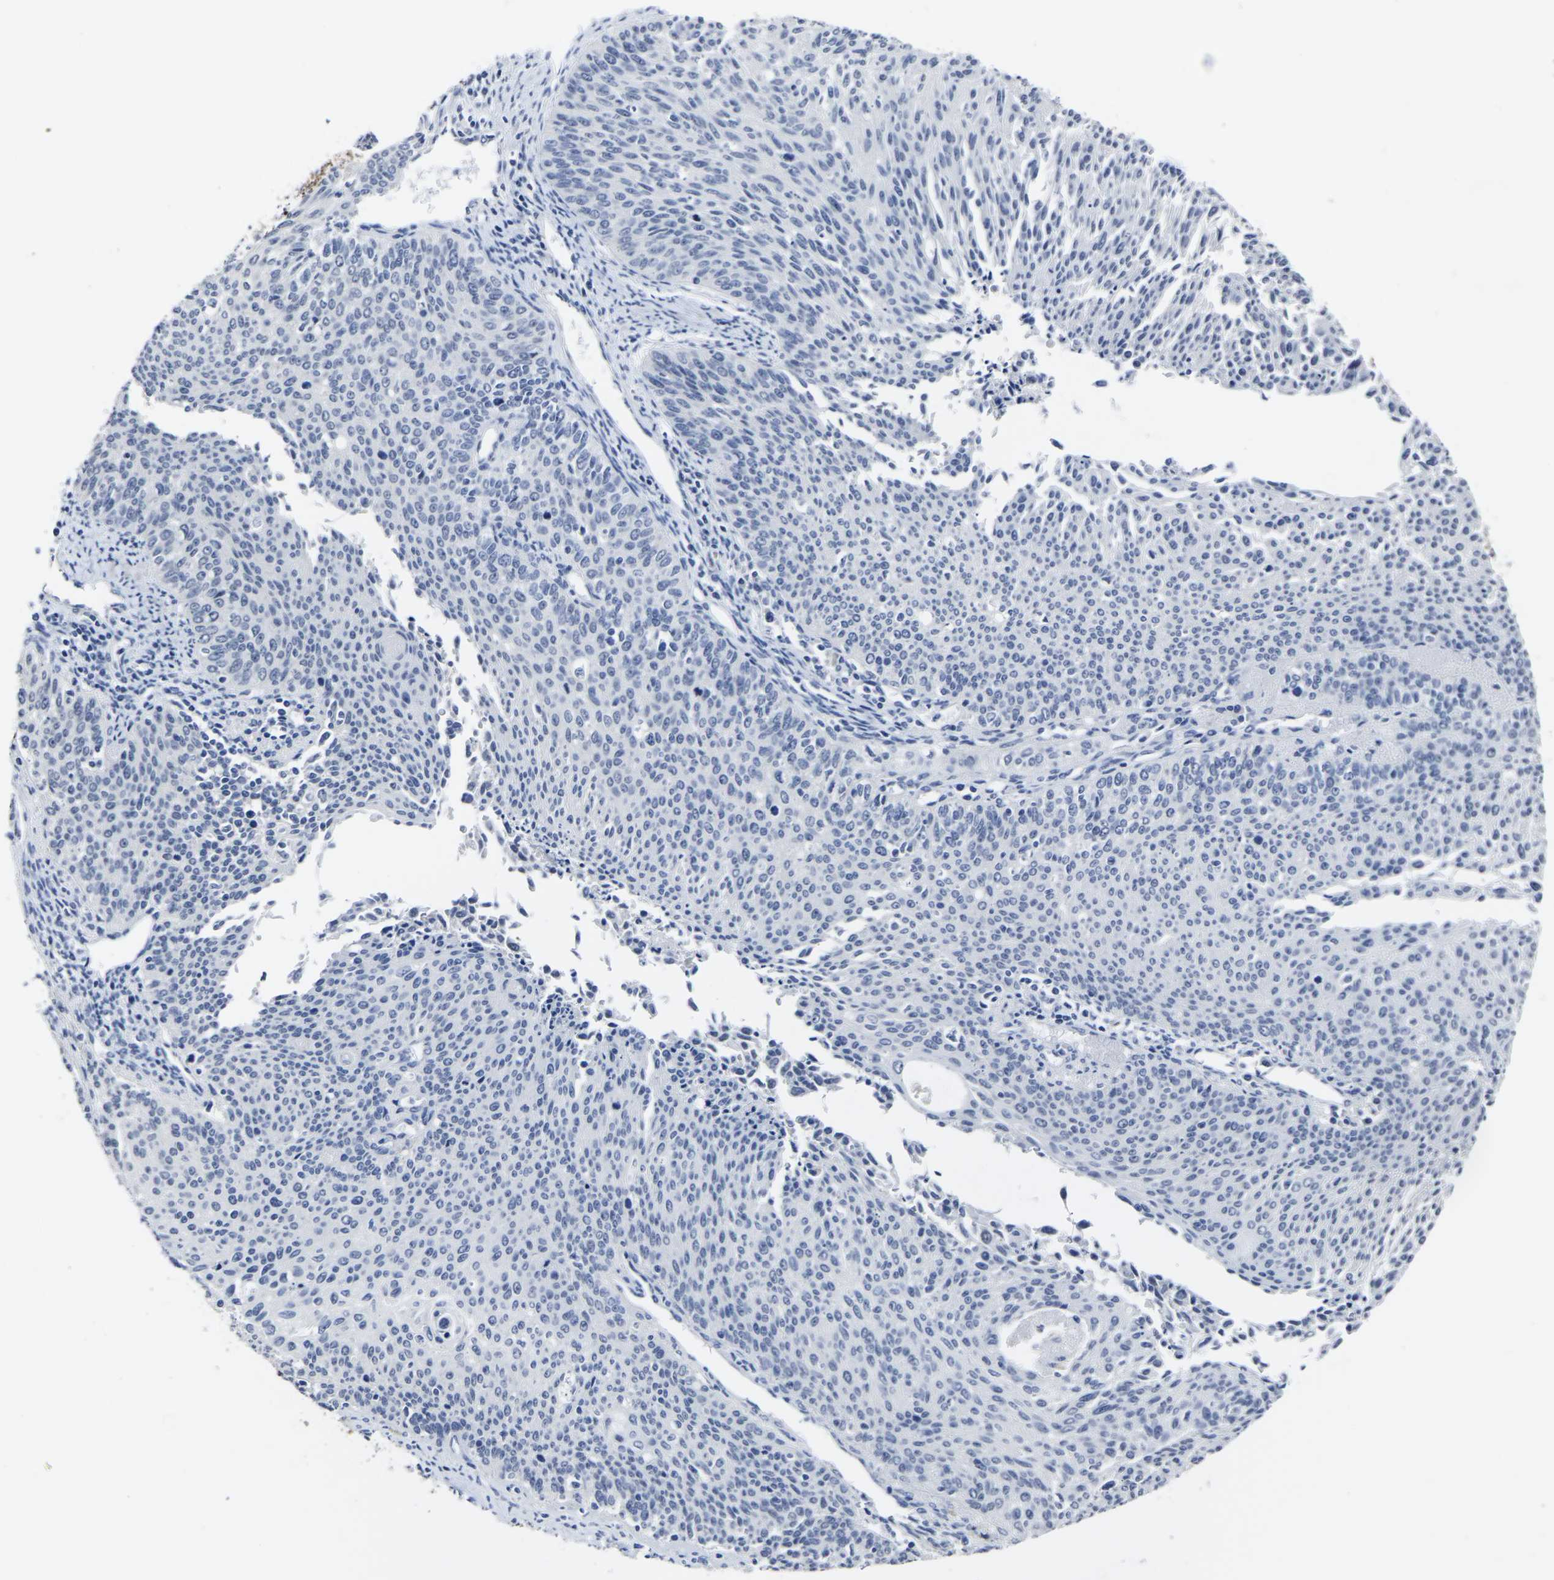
{"staining": {"intensity": "negative", "quantity": "none", "location": "none"}, "tissue": "cervical cancer", "cell_type": "Tumor cells", "image_type": "cancer", "snomed": [{"axis": "morphology", "description": "Squamous cell carcinoma, NOS"}, {"axis": "topography", "description": "Cervix"}], "caption": "This is an immunohistochemistry (IHC) image of human cervical cancer. There is no expression in tumor cells.", "gene": "MSANTD4", "patient": {"sex": "female", "age": 55}}